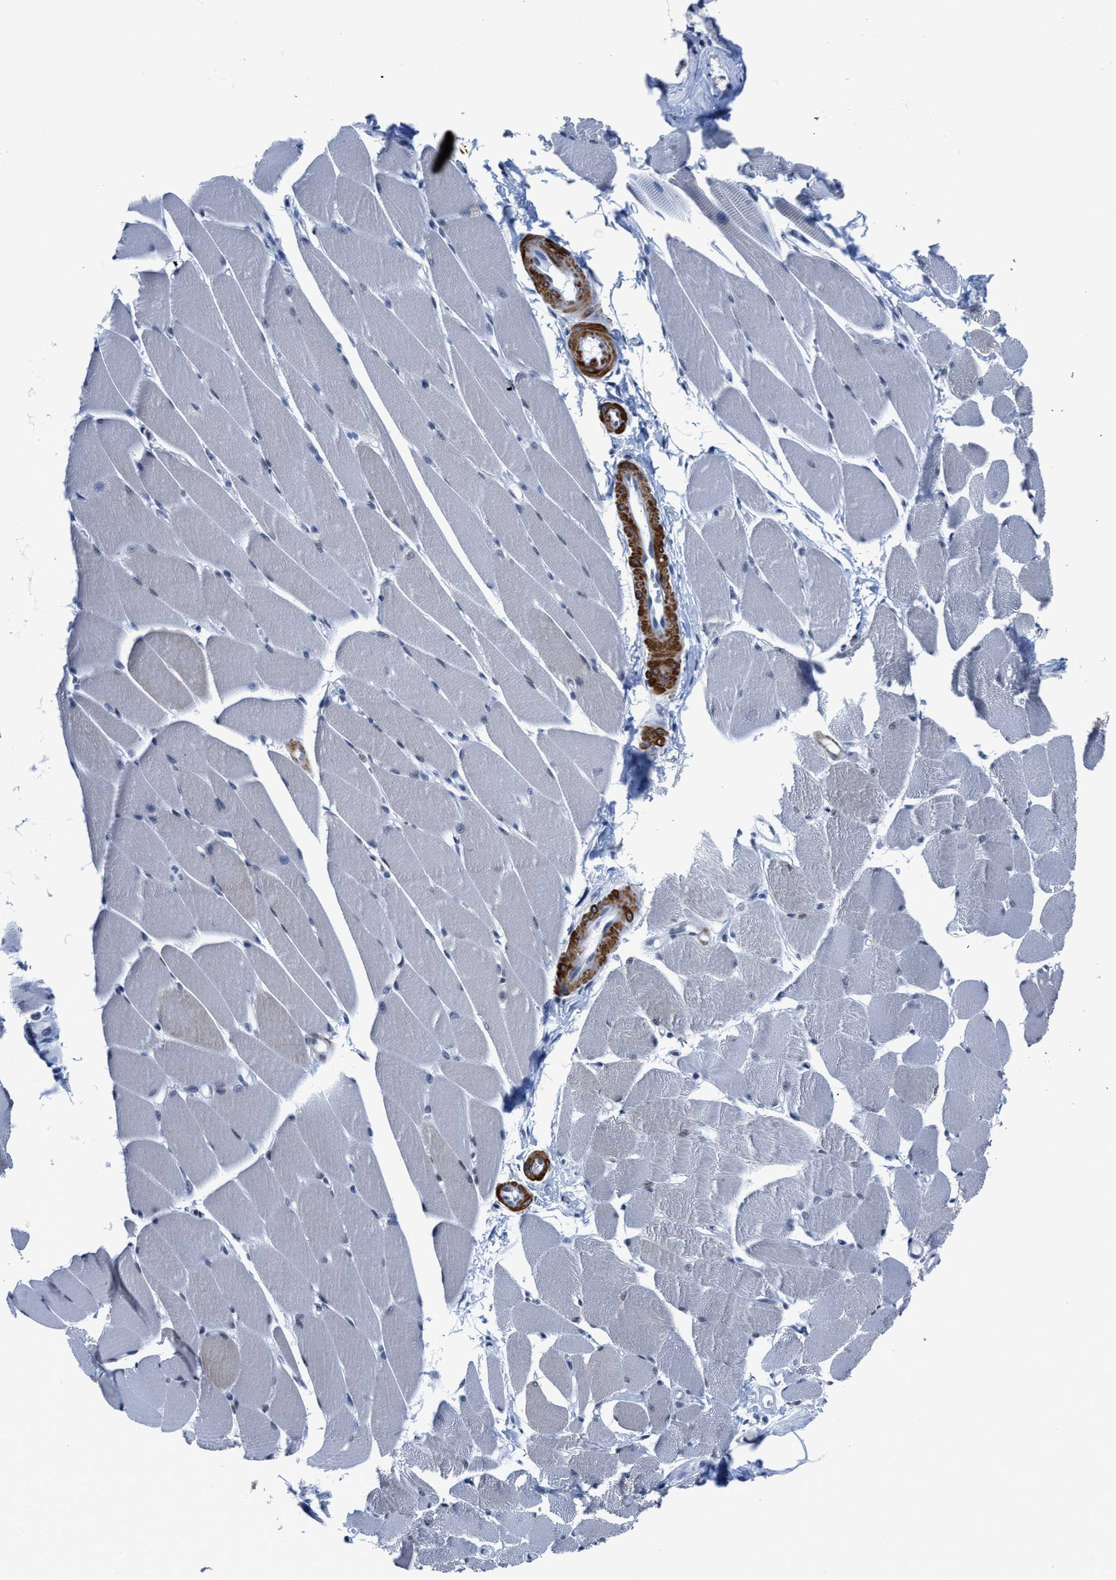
{"staining": {"intensity": "weak", "quantity": "25%-75%", "location": "nuclear"}, "tissue": "skeletal muscle", "cell_type": "Myocytes", "image_type": "normal", "snomed": [{"axis": "morphology", "description": "Normal tissue, NOS"}, {"axis": "topography", "description": "Skeletal muscle"}, {"axis": "topography", "description": "Peripheral nerve tissue"}], "caption": "Myocytes exhibit low levels of weak nuclear staining in approximately 25%-75% of cells in benign human skeletal muscle. (DAB = brown stain, brightfield microscopy at high magnification).", "gene": "ID3", "patient": {"sex": "female", "age": 84}}